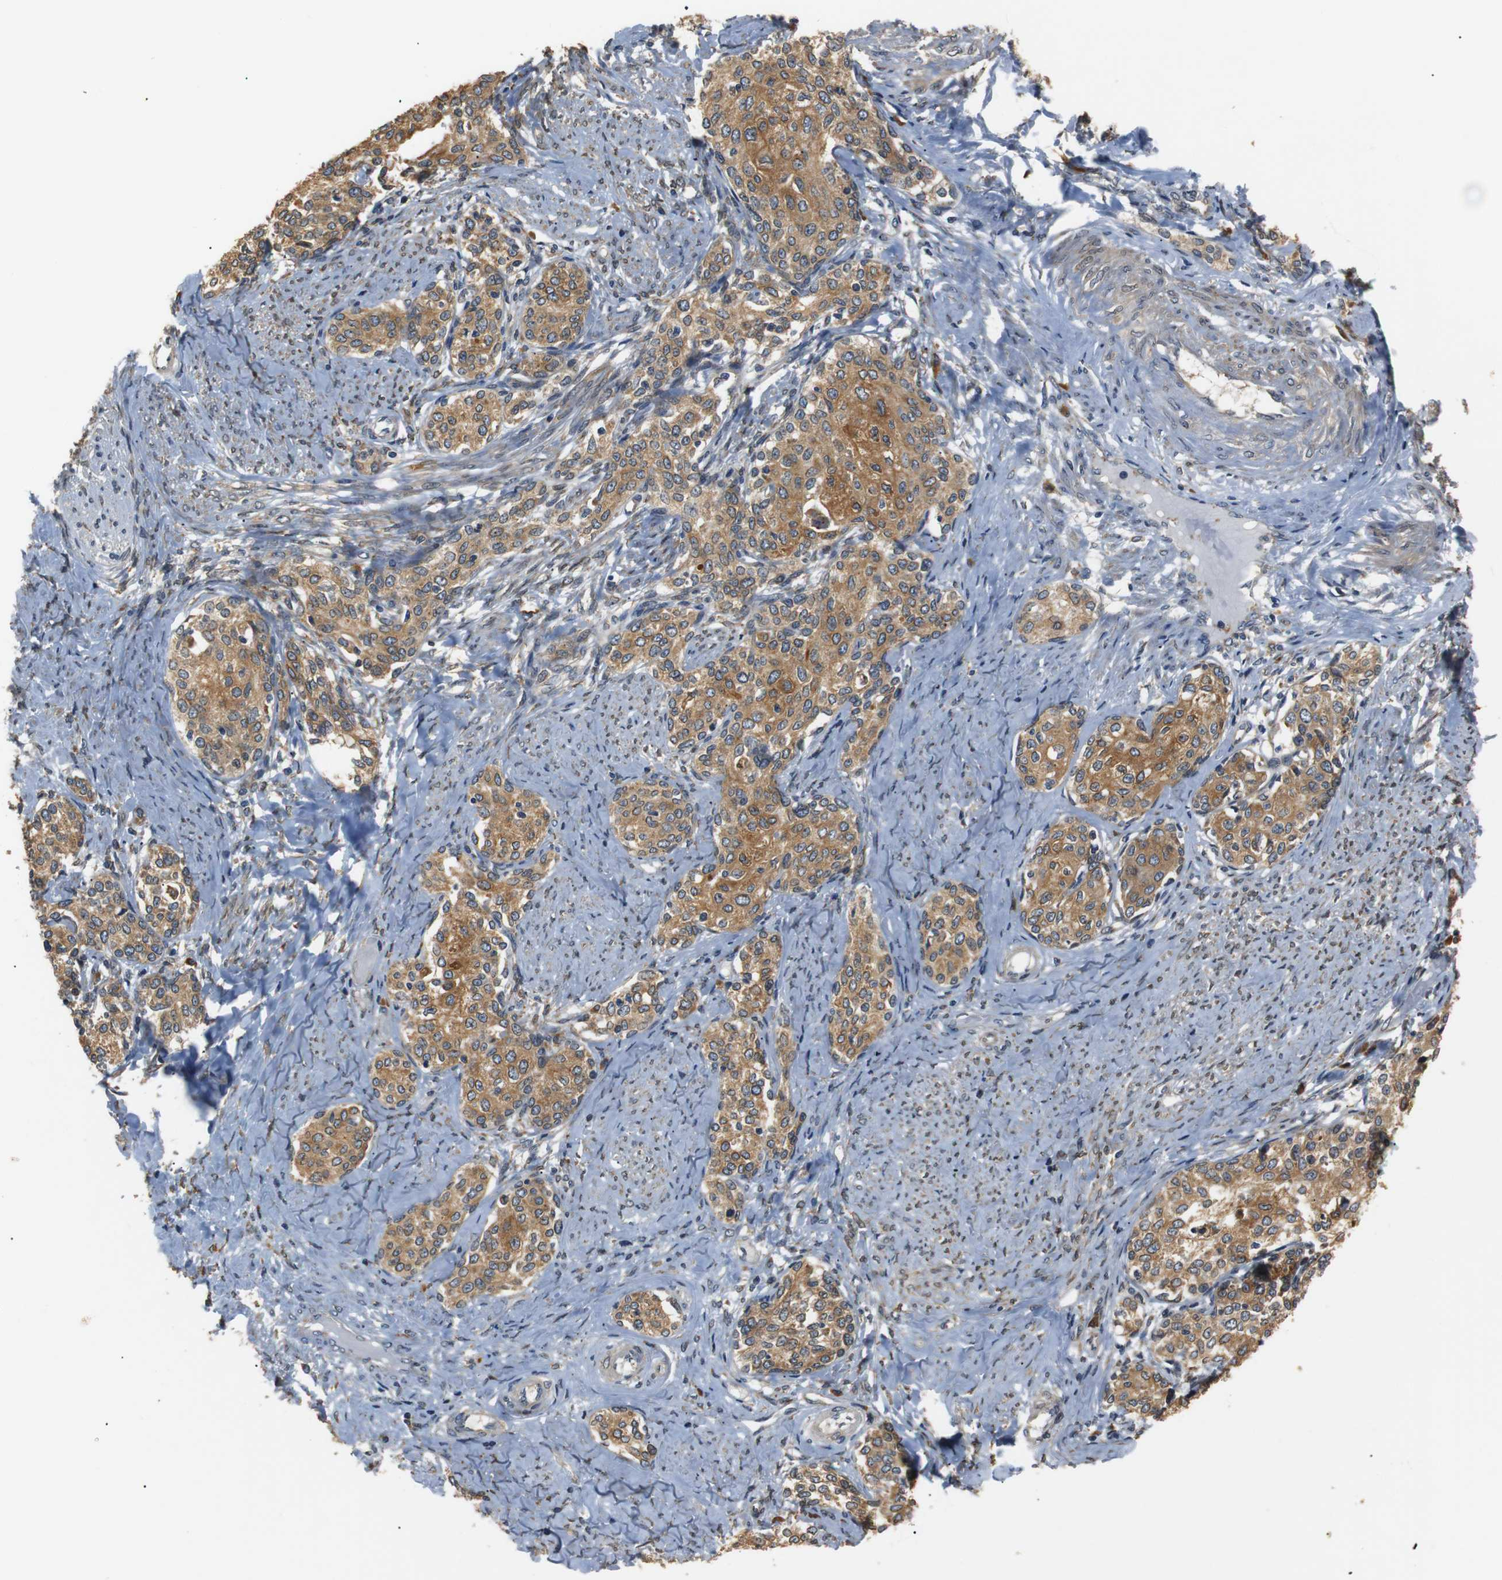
{"staining": {"intensity": "moderate", "quantity": ">75%", "location": "cytoplasmic/membranous"}, "tissue": "cervical cancer", "cell_type": "Tumor cells", "image_type": "cancer", "snomed": [{"axis": "morphology", "description": "Squamous cell carcinoma, NOS"}, {"axis": "morphology", "description": "Adenocarcinoma, NOS"}, {"axis": "topography", "description": "Cervix"}], "caption": "Tumor cells demonstrate medium levels of moderate cytoplasmic/membranous expression in about >75% of cells in human cervical squamous cell carcinoma.", "gene": "TMED2", "patient": {"sex": "female", "age": 52}}